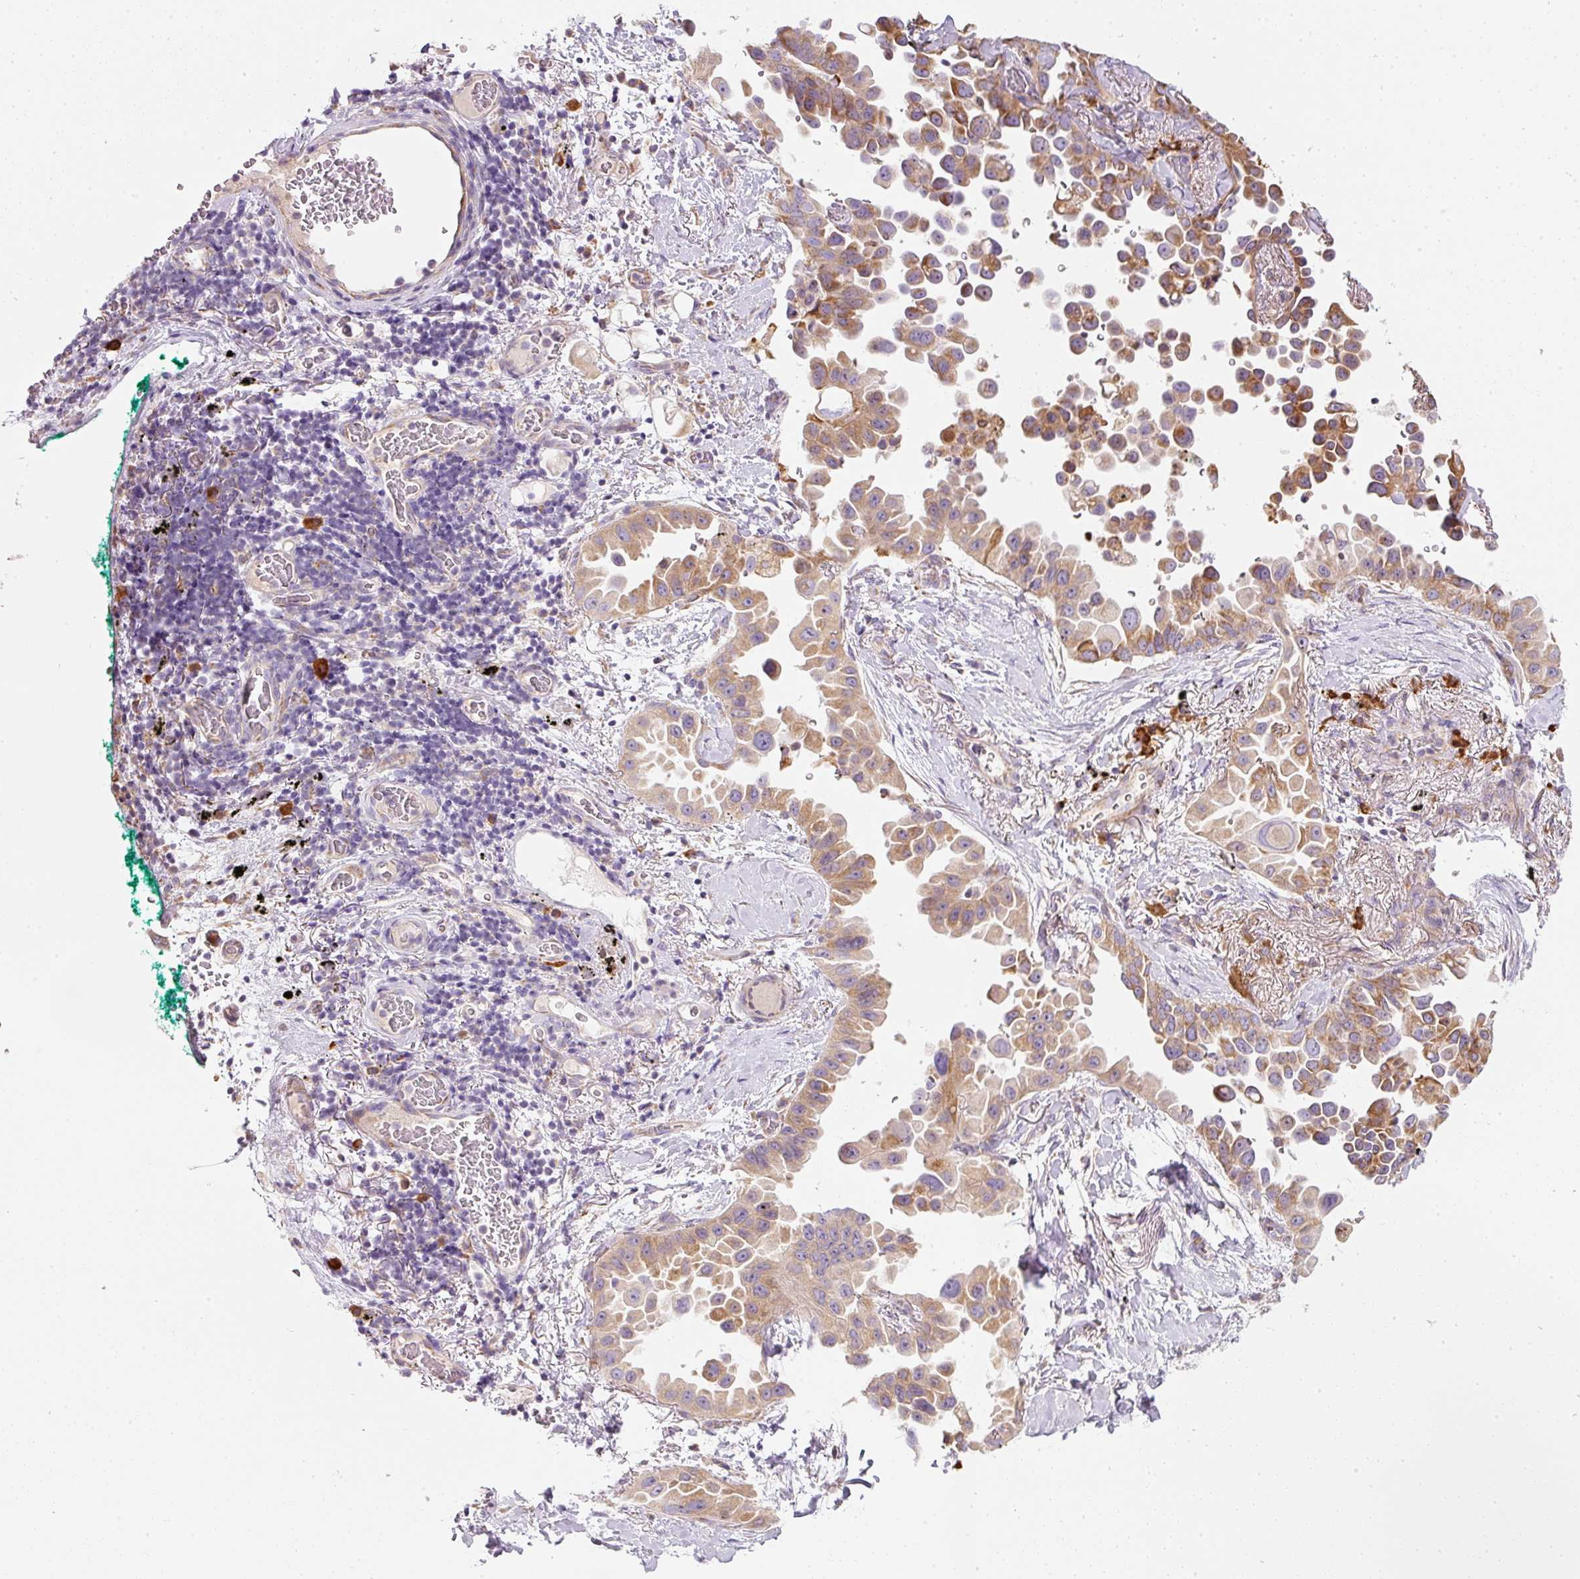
{"staining": {"intensity": "moderate", "quantity": ">75%", "location": "cytoplasmic/membranous"}, "tissue": "lung cancer", "cell_type": "Tumor cells", "image_type": "cancer", "snomed": [{"axis": "morphology", "description": "Adenocarcinoma, NOS"}, {"axis": "topography", "description": "Lung"}], "caption": "Human lung cancer (adenocarcinoma) stained with a brown dye exhibits moderate cytoplasmic/membranous positive staining in about >75% of tumor cells.", "gene": "MORN4", "patient": {"sex": "female", "age": 67}}